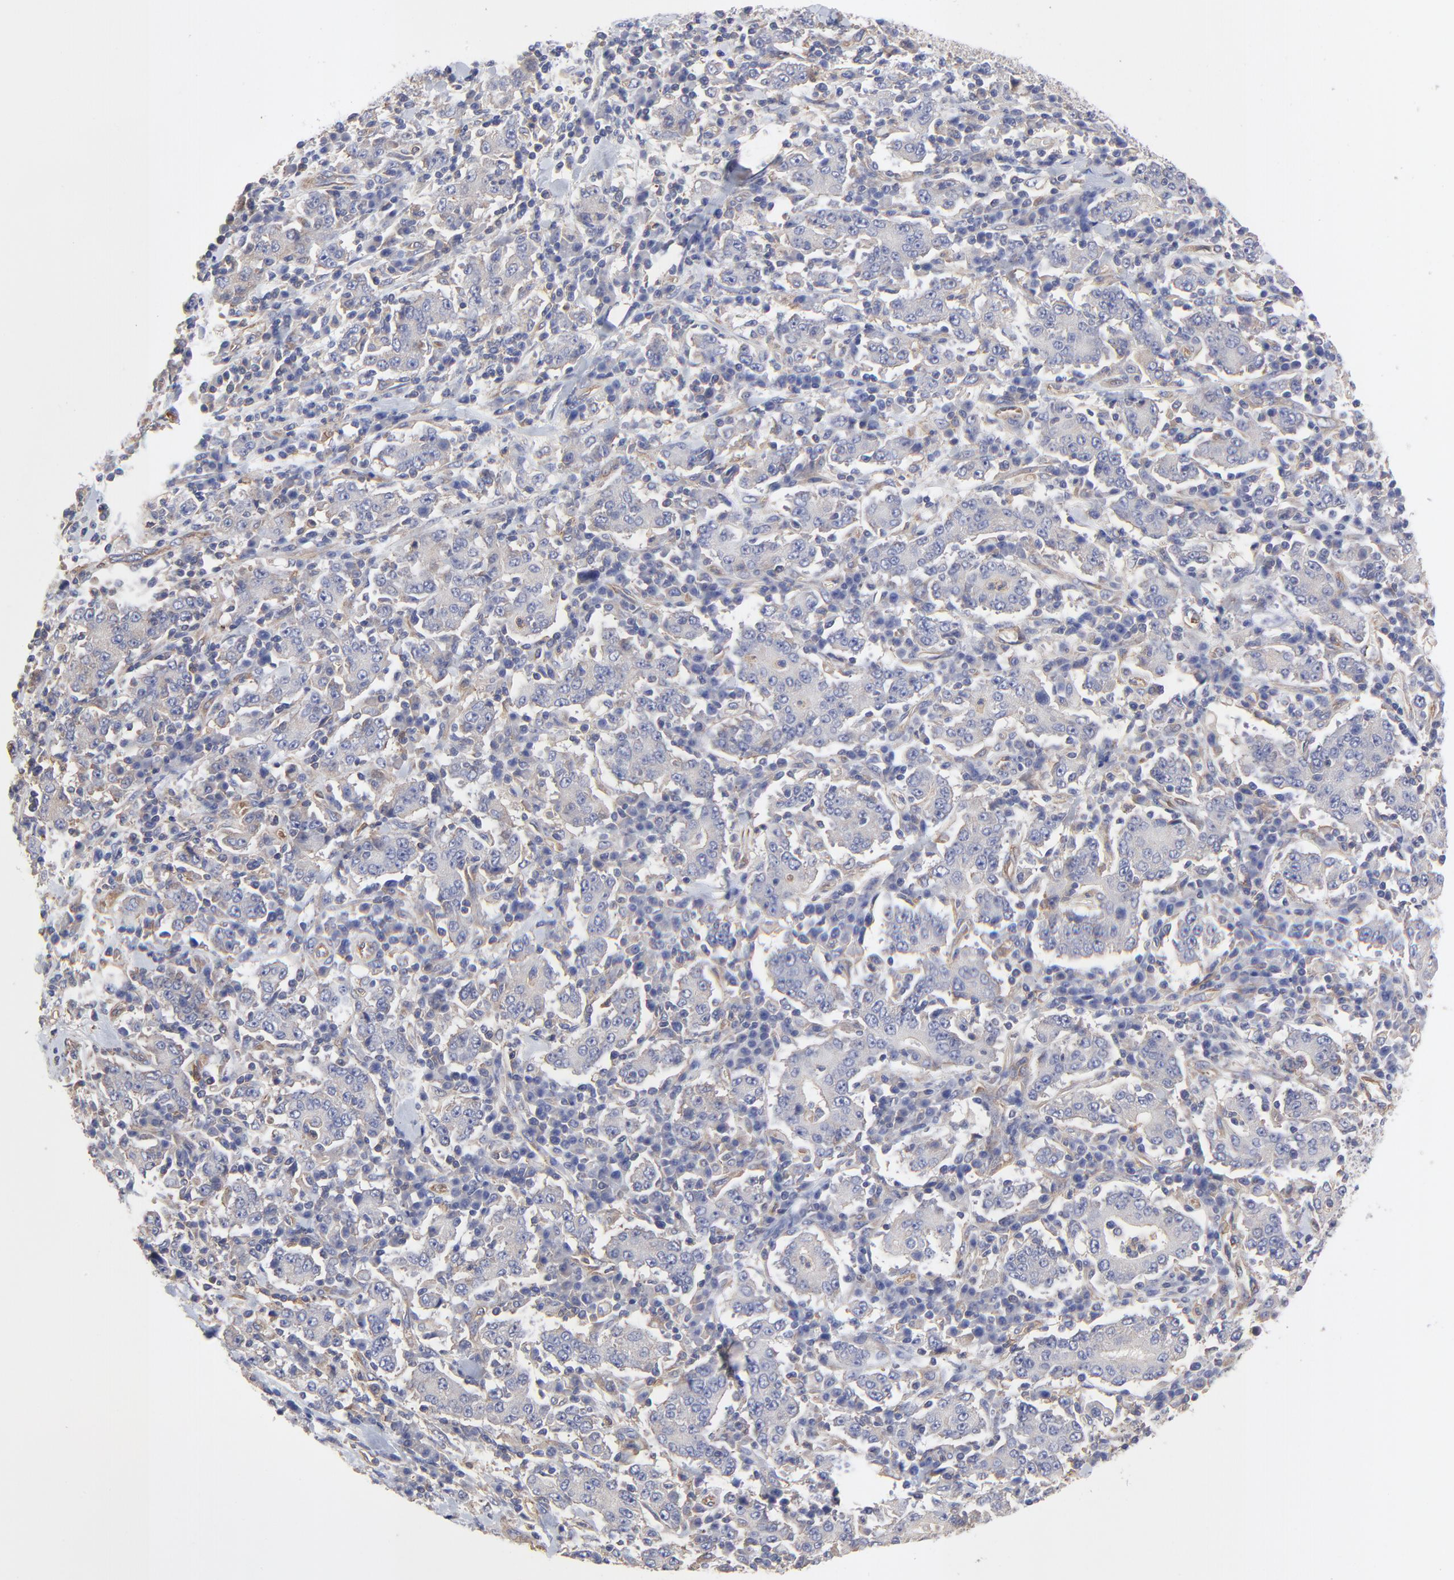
{"staining": {"intensity": "negative", "quantity": "none", "location": "none"}, "tissue": "stomach cancer", "cell_type": "Tumor cells", "image_type": "cancer", "snomed": [{"axis": "morphology", "description": "Normal tissue, NOS"}, {"axis": "morphology", "description": "Adenocarcinoma, NOS"}, {"axis": "topography", "description": "Stomach, upper"}, {"axis": "topography", "description": "Stomach"}], "caption": "Stomach cancer was stained to show a protein in brown. There is no significant positivity in tumor cells.", "gene": "SULF2", "patient": {"sex": "male", "age": 59}}